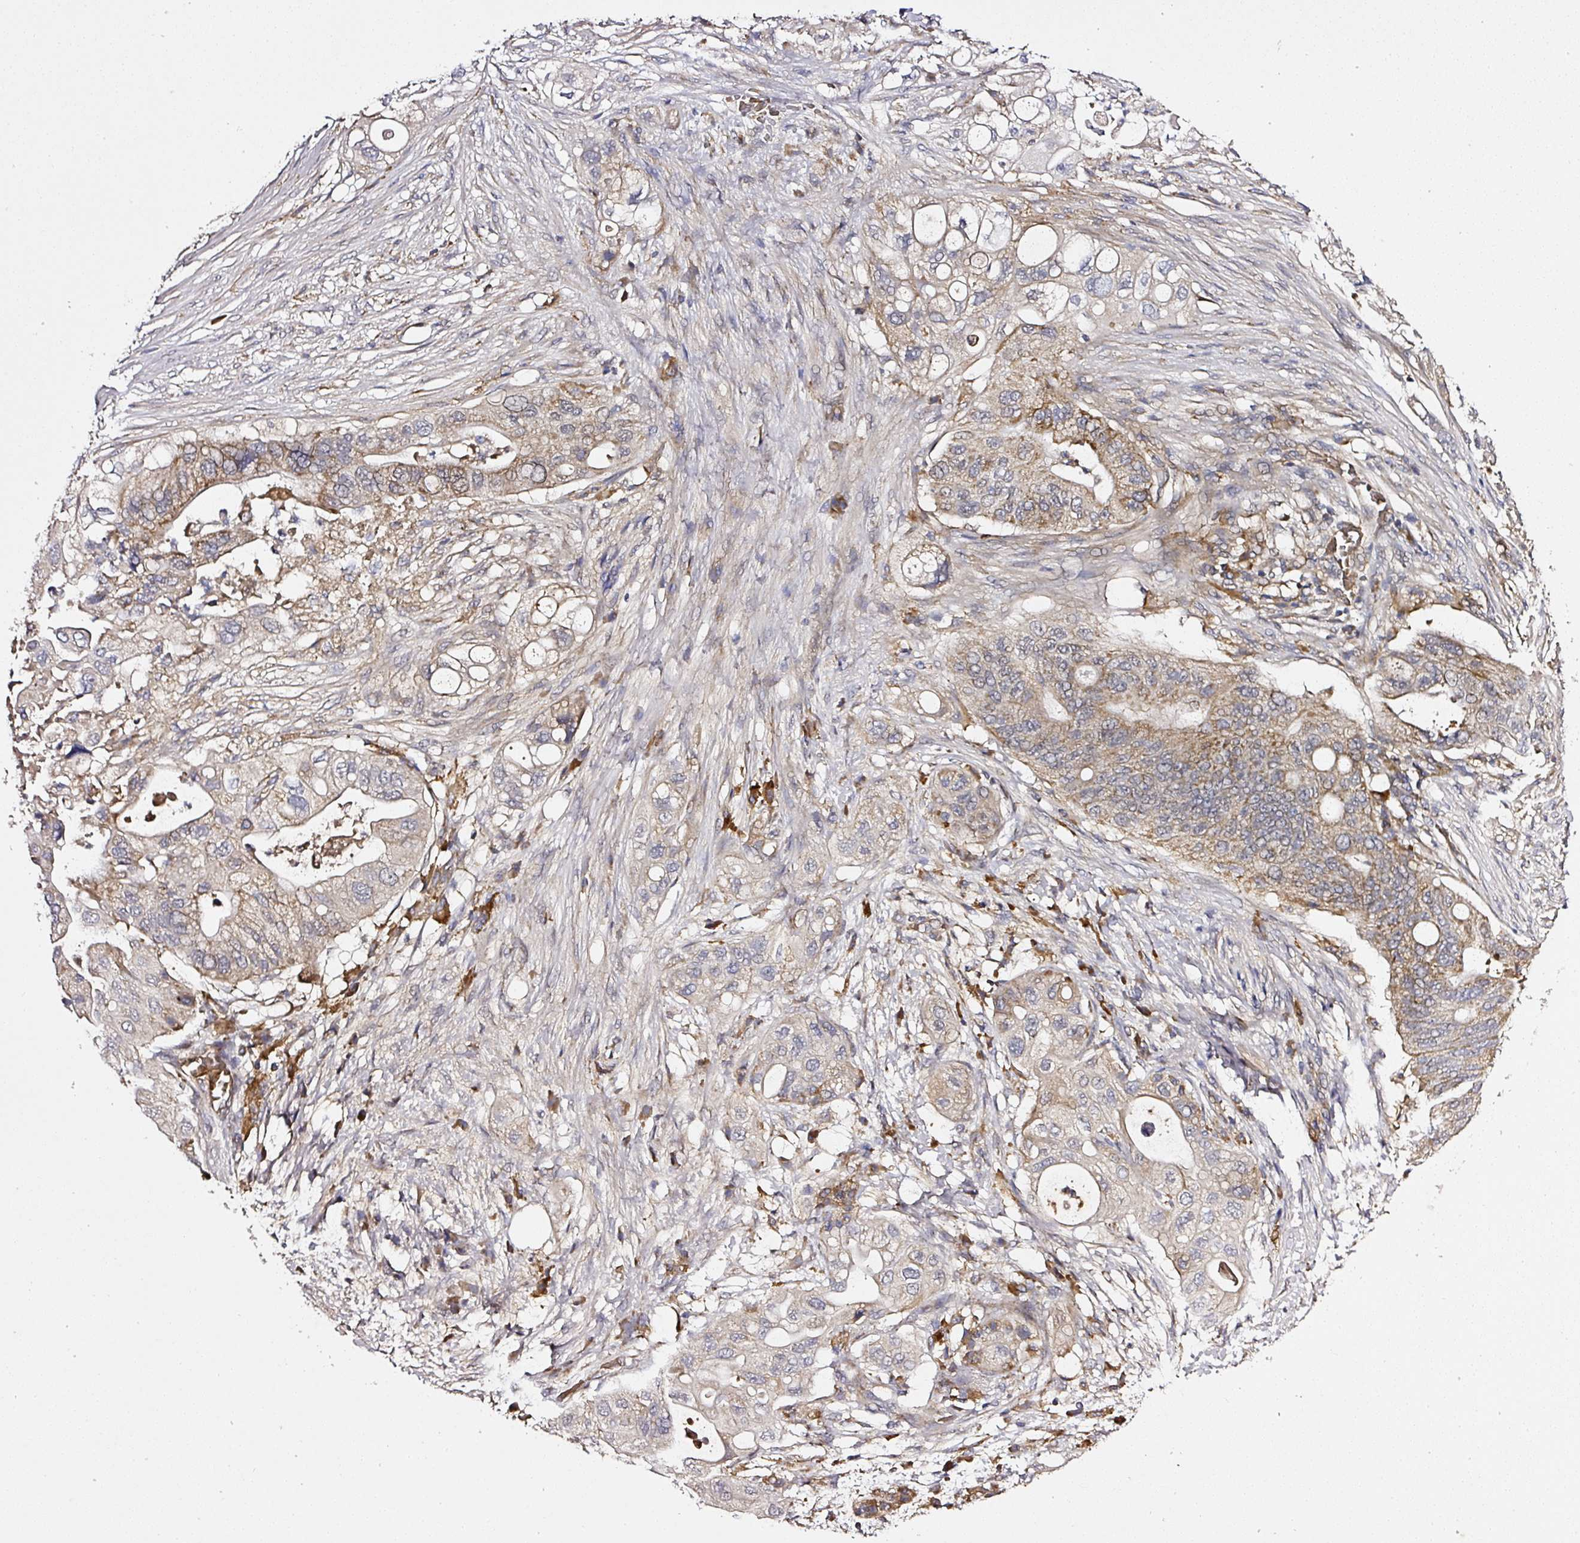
{"staining": {"intensity": "moderate", "quantity": "25%-75%", "location": "cytoplasmic/membranous"}, "tissue": "pancreatic cancer", "cell_type": "Tumor cells", "image_type": "cancer", "snomed": [{"axis": "morphology", "description": "Adenocarcinoma, NOS"}, {"axis": "topography", "description": "Pancreas"}], "caption": "Moderate cytoplasmic/membranous positivity is seen in about 25%-75% of tumor cells in pancreatic adenocarcinoma.", "gene": "ZNF513", "patient": {"sex": "female", "age": 72}}